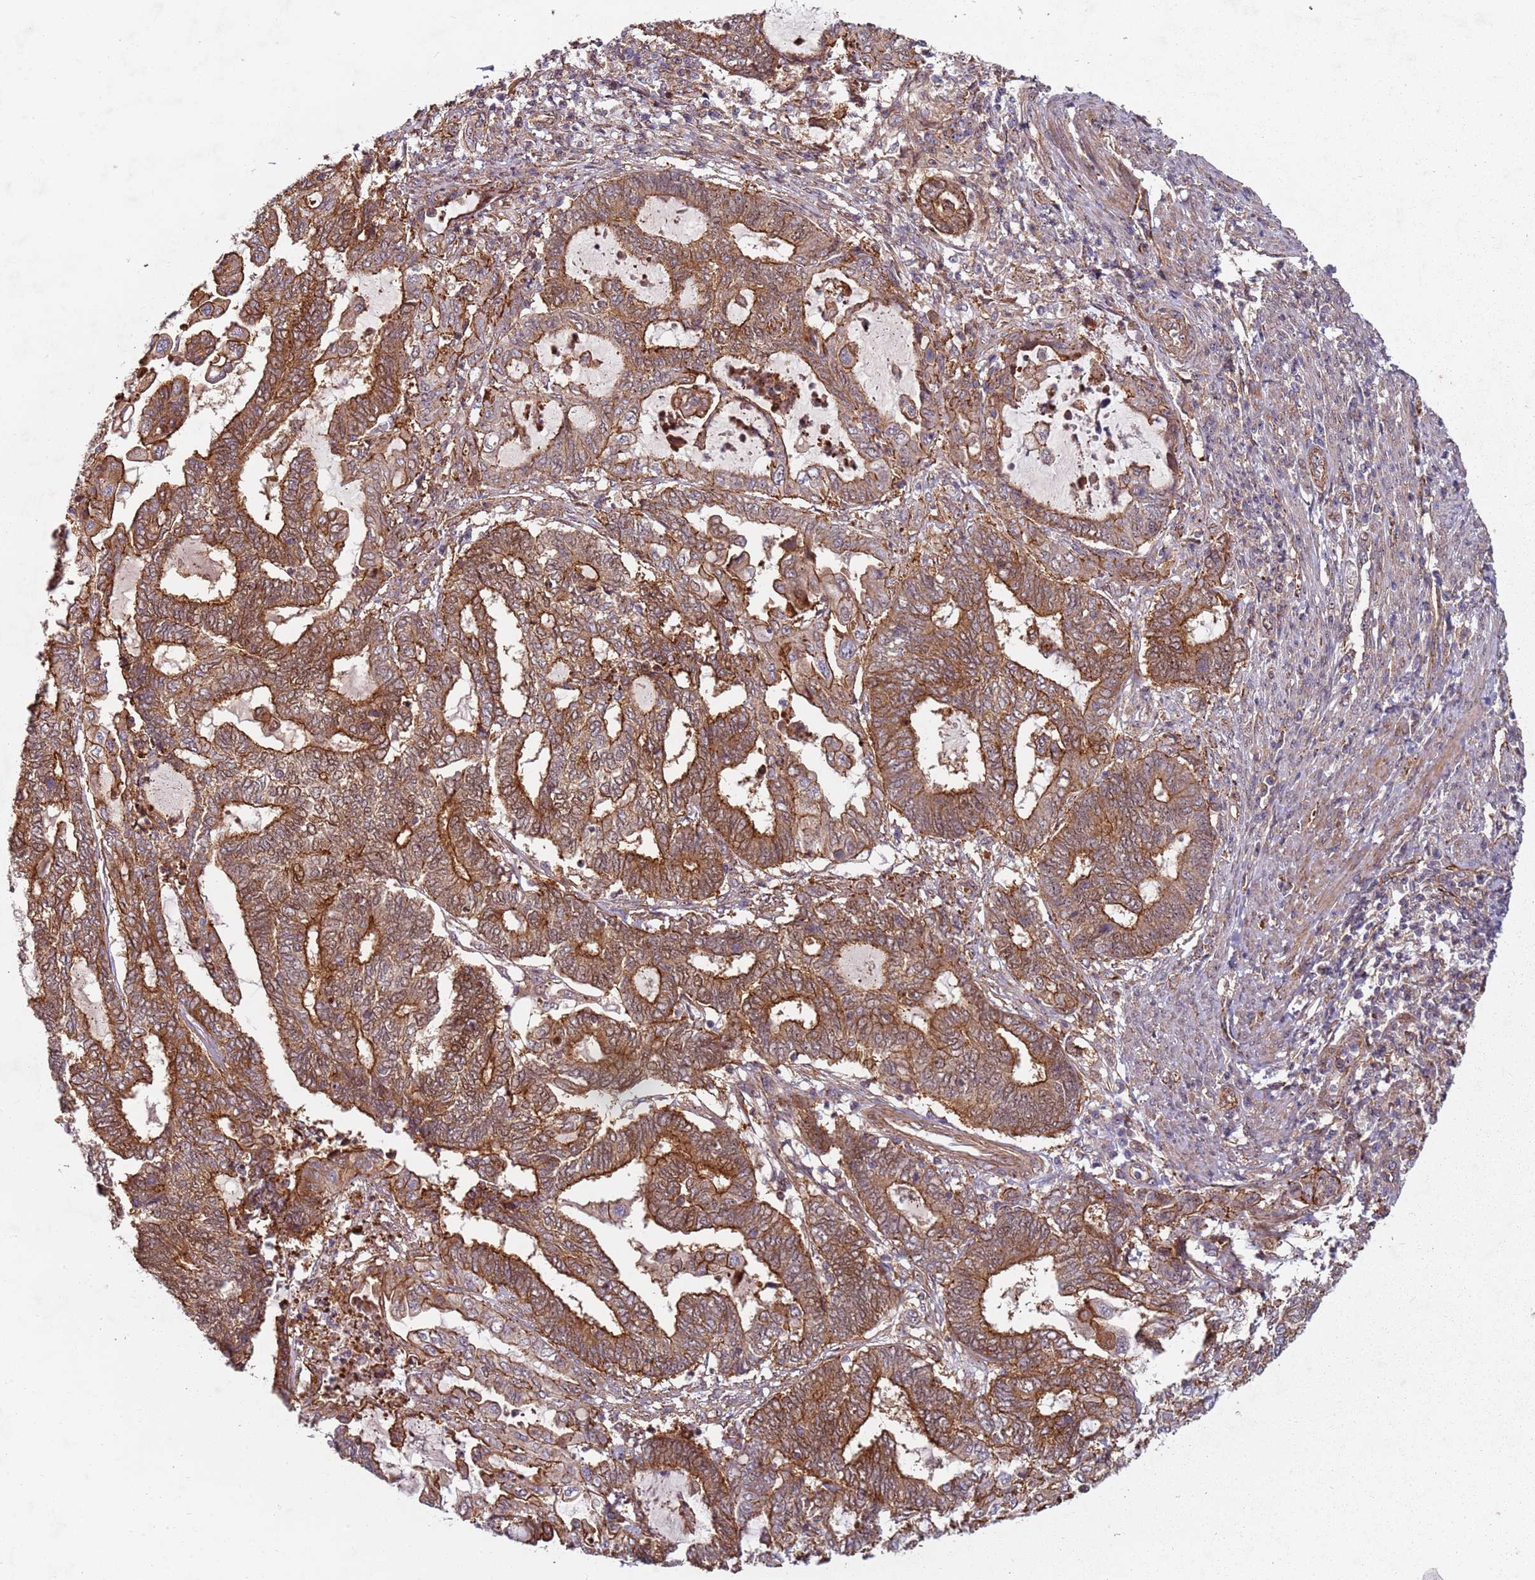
{"staining": {"intensity": "moderate", "quantity": ">75%", "location": "cytoplasmic/membranous"}, "tissue": "endometrial cancer", "cell_type": "Tumor cells", "image_type": "cancer", "snomed": [{"axis": "morphology", "description": "Adenocarcinoma, NOS"}, {"axis": "topography", "description": "Uterus"}, {"axis": "topography", "description": "Endometrium"}], "caption": "Protein staining of adenocarcinoma (endometrial) tissue exhibits moderate cytoplasmic/membranous positivity in approximately >75% of tumor cells.", "gene": "C2CD4B", "patient": {"sex": "female", "age": 70}}